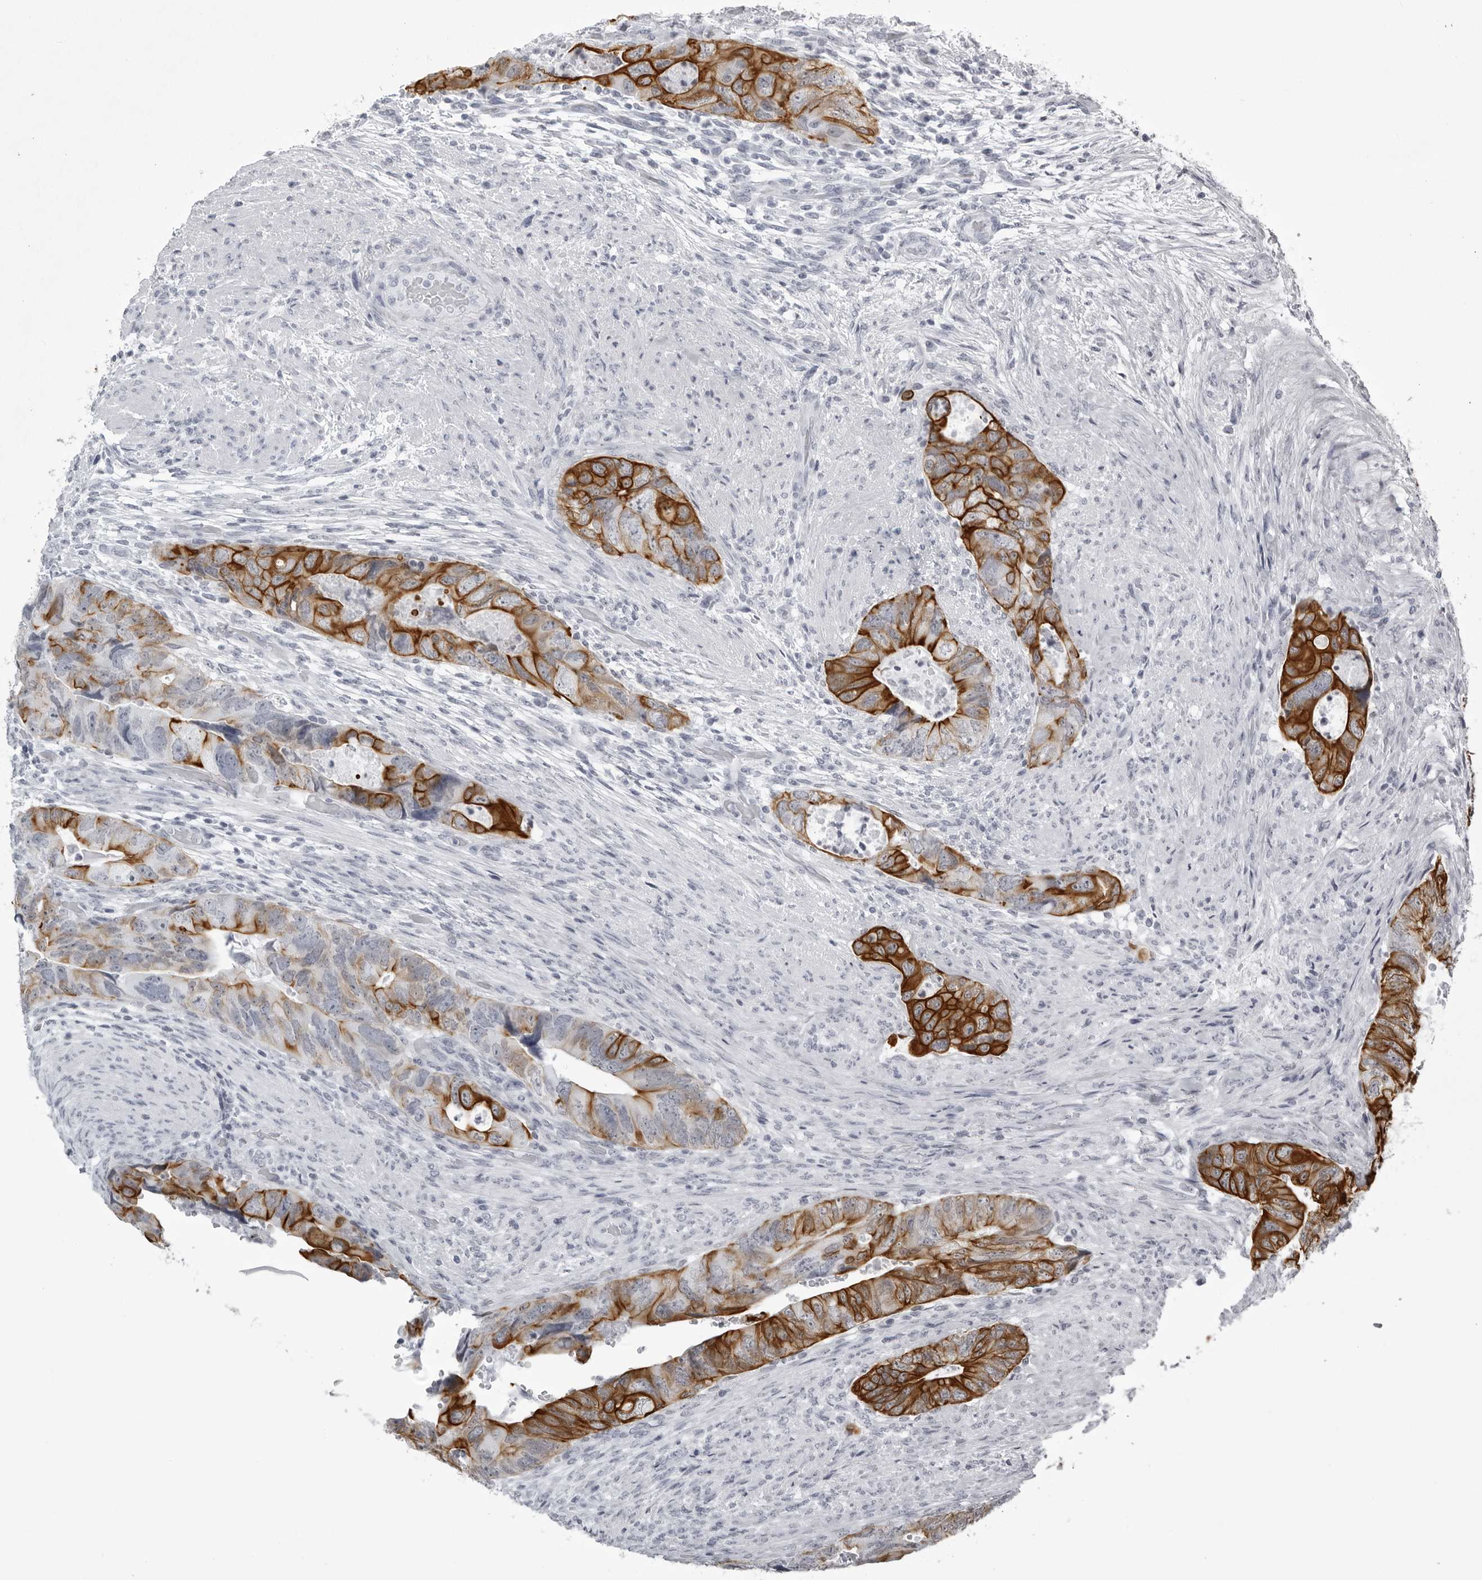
{"staining": {"intensity": "strong", "quantity": ">75%", "location": "cytoplasmic/membranous"}, "tissue": "colorectal cancer", "cell_type": "Tumor cells", "image_type": "cancer", "snomed": [{"axis": "morphology", "description": "Adenocarcinoma, NOS"}, {"axis": "topography", "description": "Rectum"}], "caption": "Adenocarcinoma (colorectal) stained with a protein marker reveals strong staining in tumor cells.", "gene": "UROD", "patient": {"sex": "male", "age": 63}}